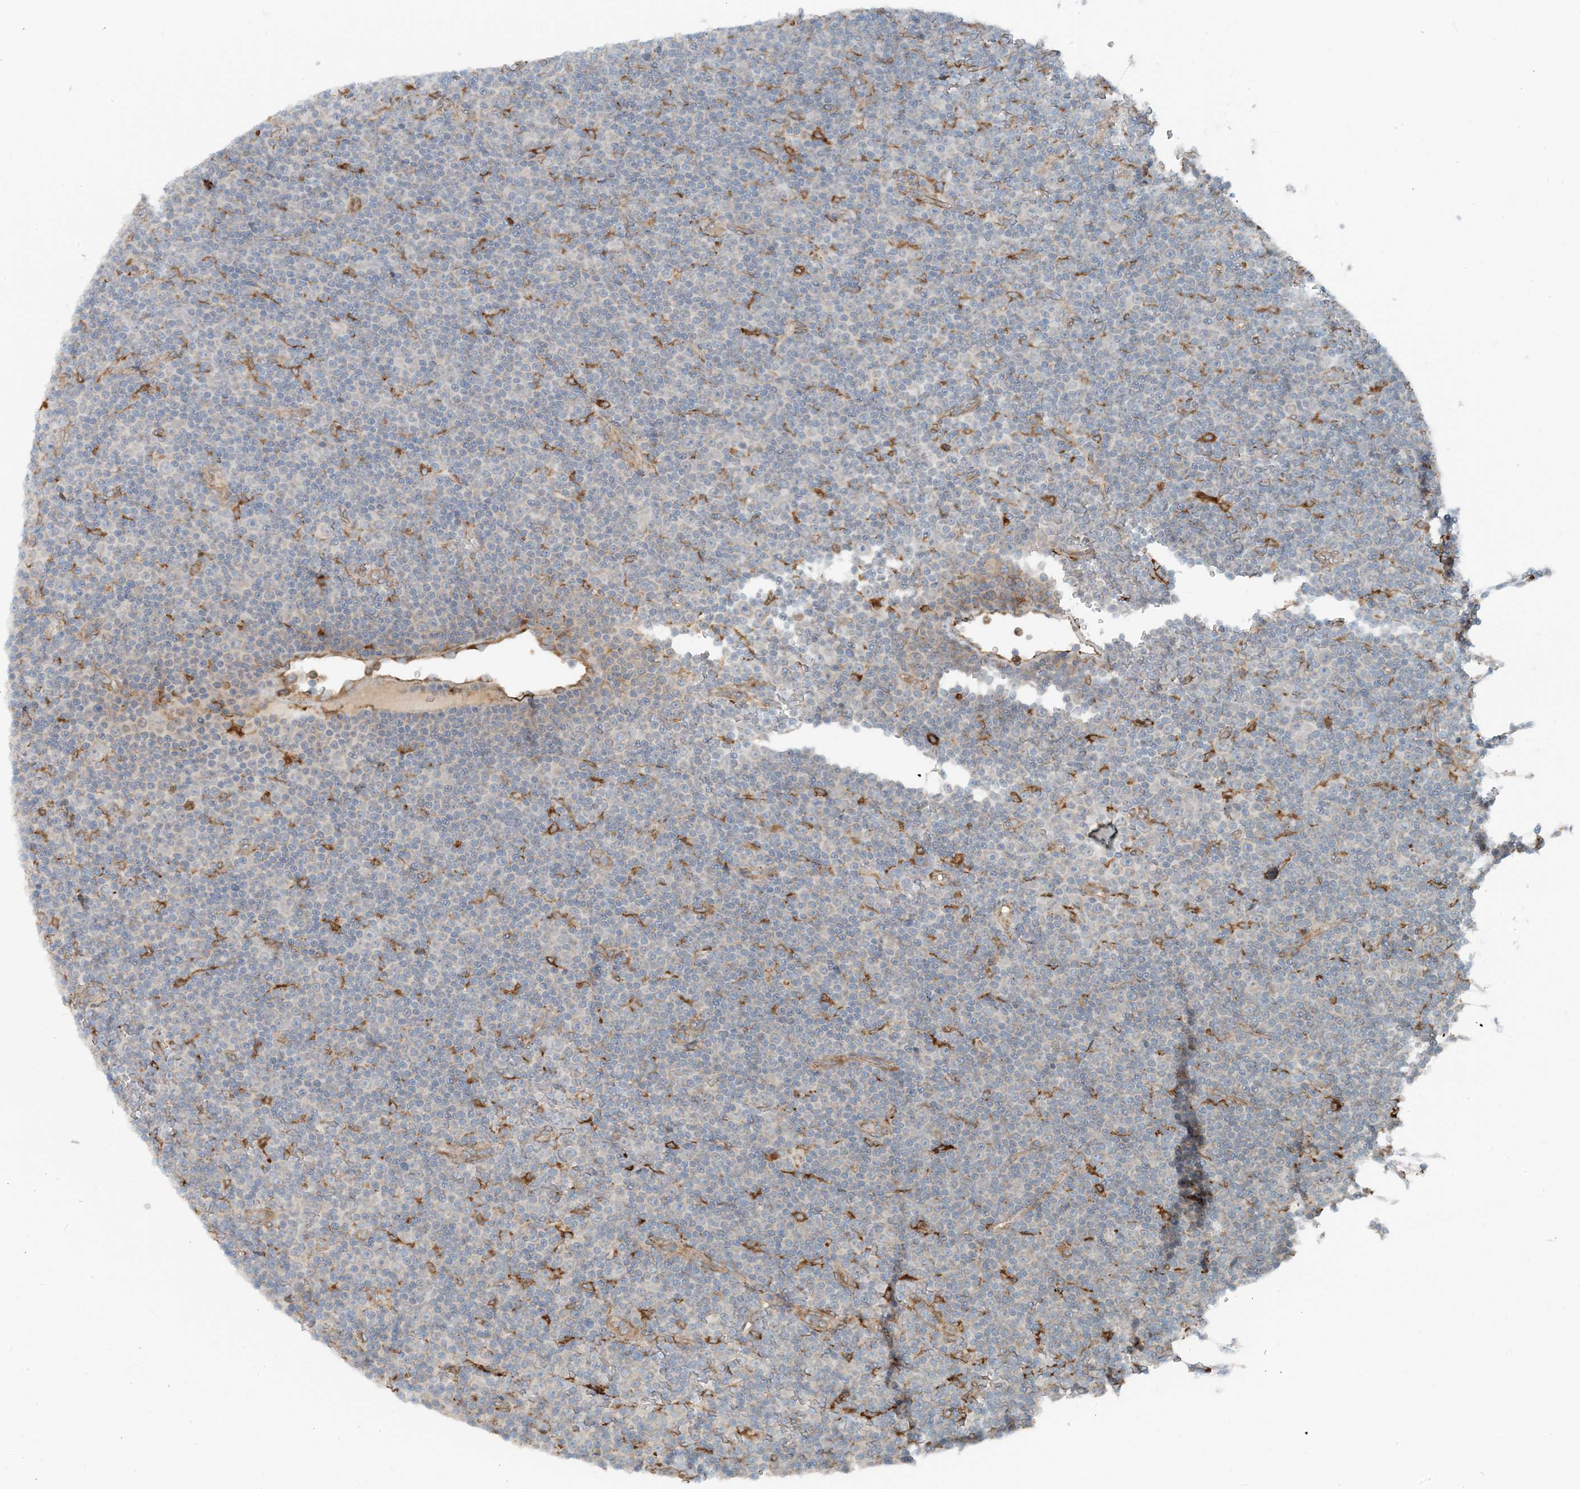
{"staining": {"intensity": "negative", "quantity": "none", "location": "none"}, "tissue": "lymphoma", "cell_type": "Tumor cells", "image_type": "cancer", "snomed": [{"axis": "morphology", "description": "Malignant lymphoma, non-Hodgkin's type, Low grade"}, {"axis": "topography", "description": "Lymph node"}], "caption": "Immunohistochemistry of human low-grade malignant lymphoma, non-Hodgkin's type reveals no positivity in tumor cells.", "gene": "CERKL", "patient": {"sex": "female", "age": 67}}